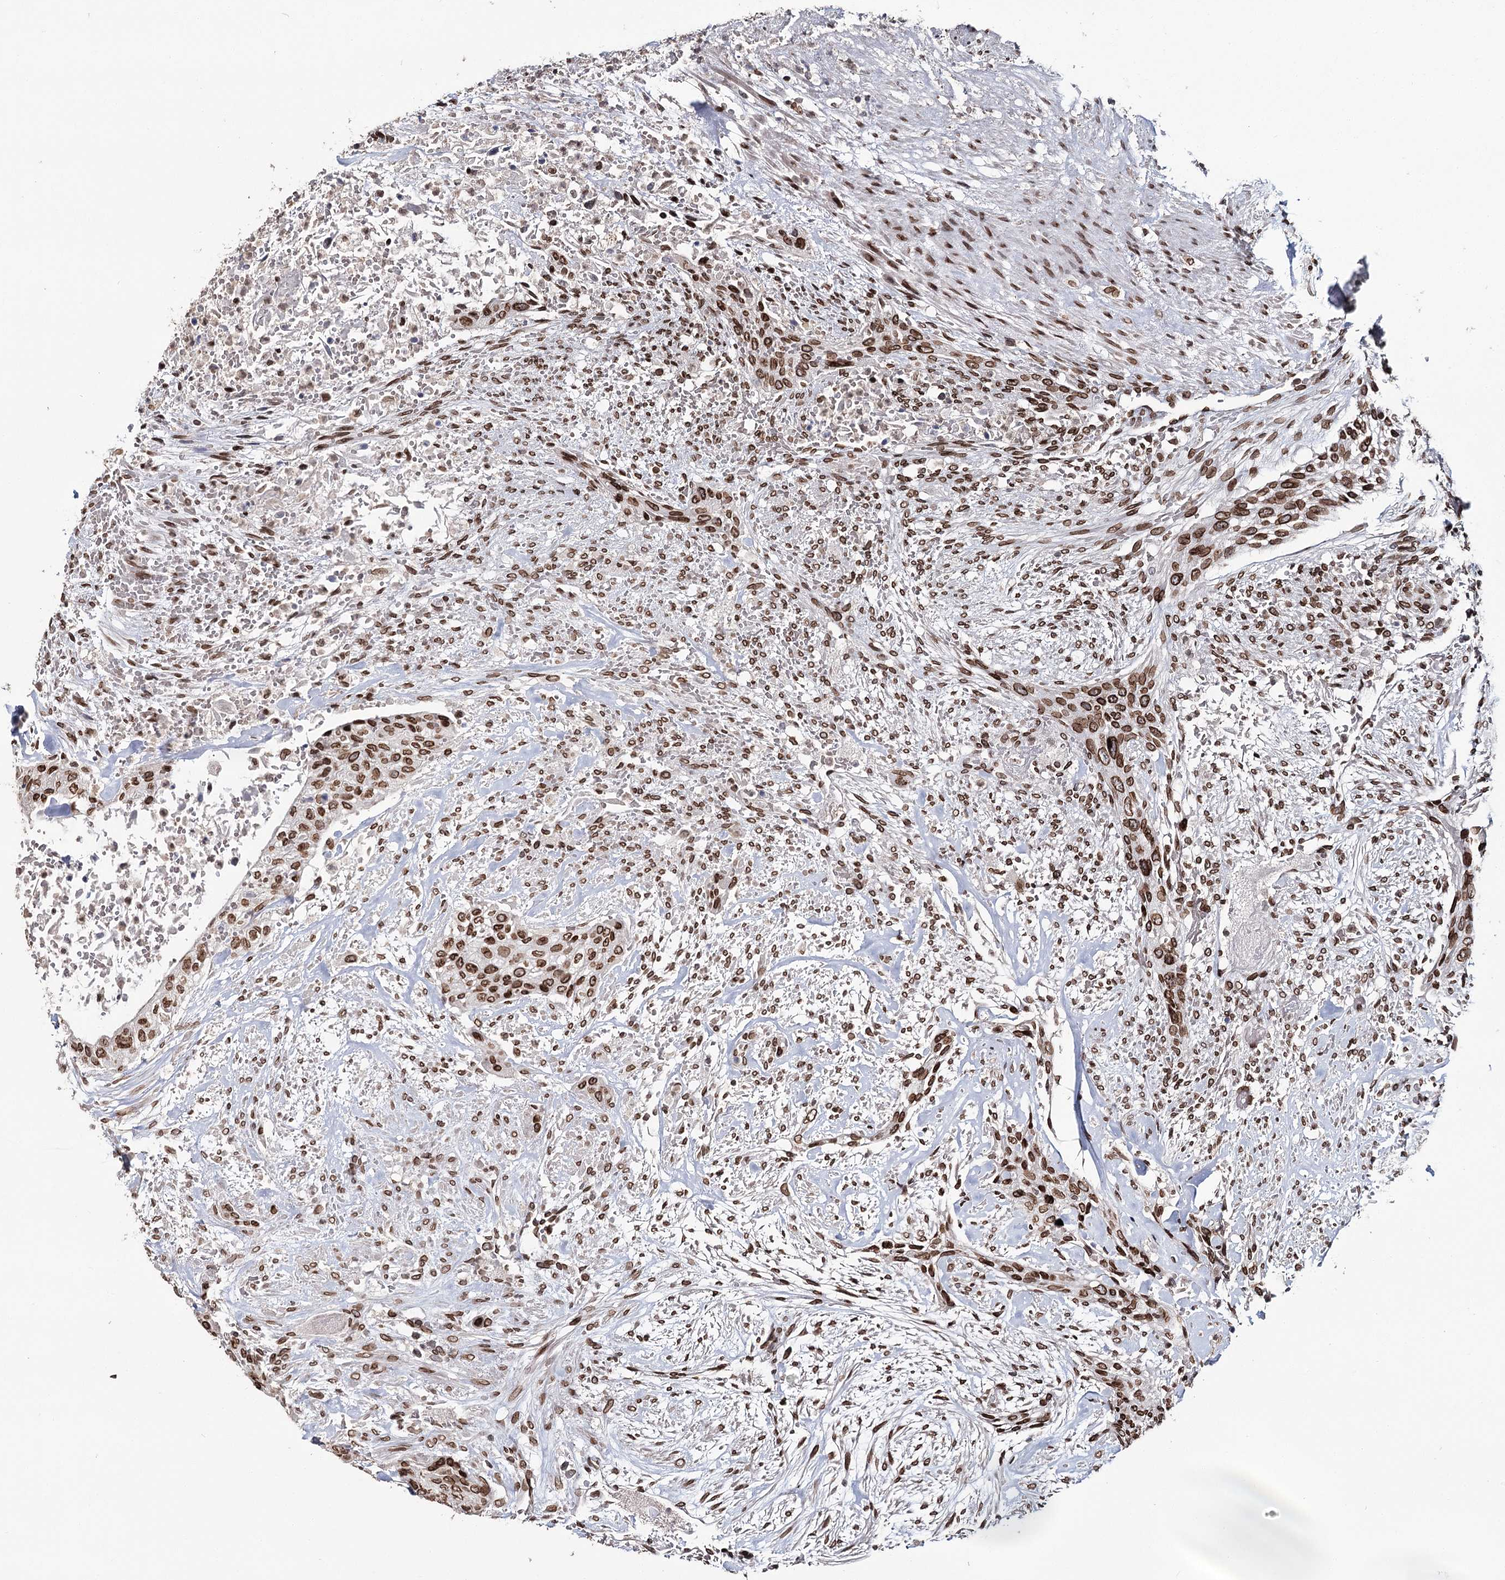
{"staining": {"intensity": "strong", "quantity": ">75%", "location": "cytoplasmic/membranous,nuclear"}, "tissue": "urothelial cancer", "cell_type": "Tumor cells", "image_type": "cancer", "snomed": [{"axis": "morphology", "description": "Urothelial carcinoma, High grade"}, {"axis": "topography", "description": "Urinary bladder"}], "caption": "The histopathology image displays staining of urothelial cancer, revealing strong cytoplasmic/membranous and nuclear protein positivity (brown color) within tumor cells.", "gene": "KIAA0930", "patient": {"sex": "male", "age": 35}}